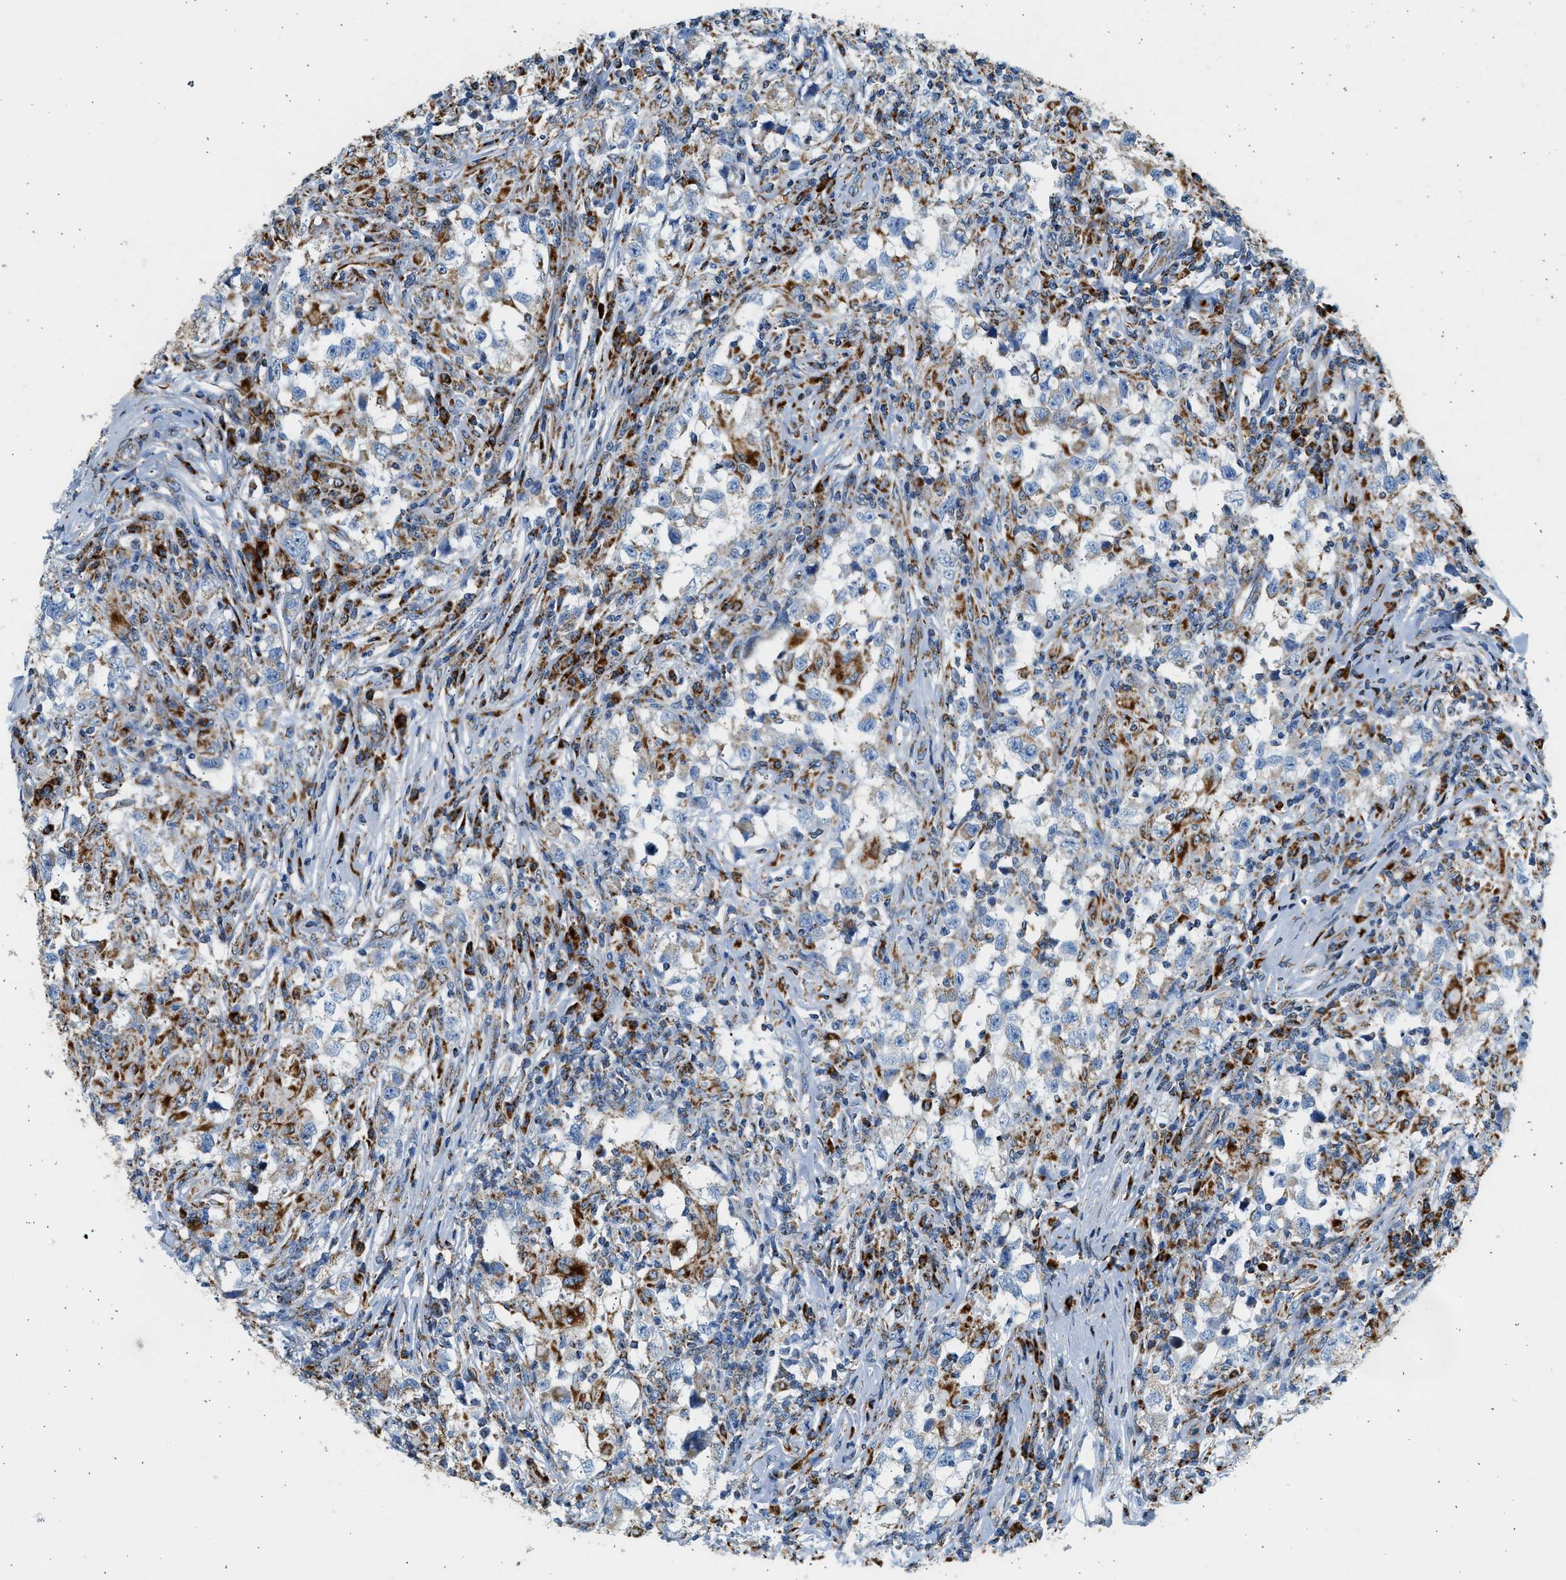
{"staining": {"intensity": "moderate", "quantity": "25%-75%", "location": "cytoplasmic/membranous"}, "tissue": "testis cancer", "cell_type": "Tumor cells", "image_type": "cancer", "snomed": [{"axis": "morphology", "description": "Carcinoma, Embryonal, NOS"}, {"axis": "topography", "description": "Testis"}], "caption": "Brown immunohistochemical staining in human embryonal carcinoma (testis) exhibits moderate cytoplasmic/membranous positivity in about 25%-75% of tumor cells.", "gene": "KCNMB3", "patient": {"sex": "male", "age": 21}}